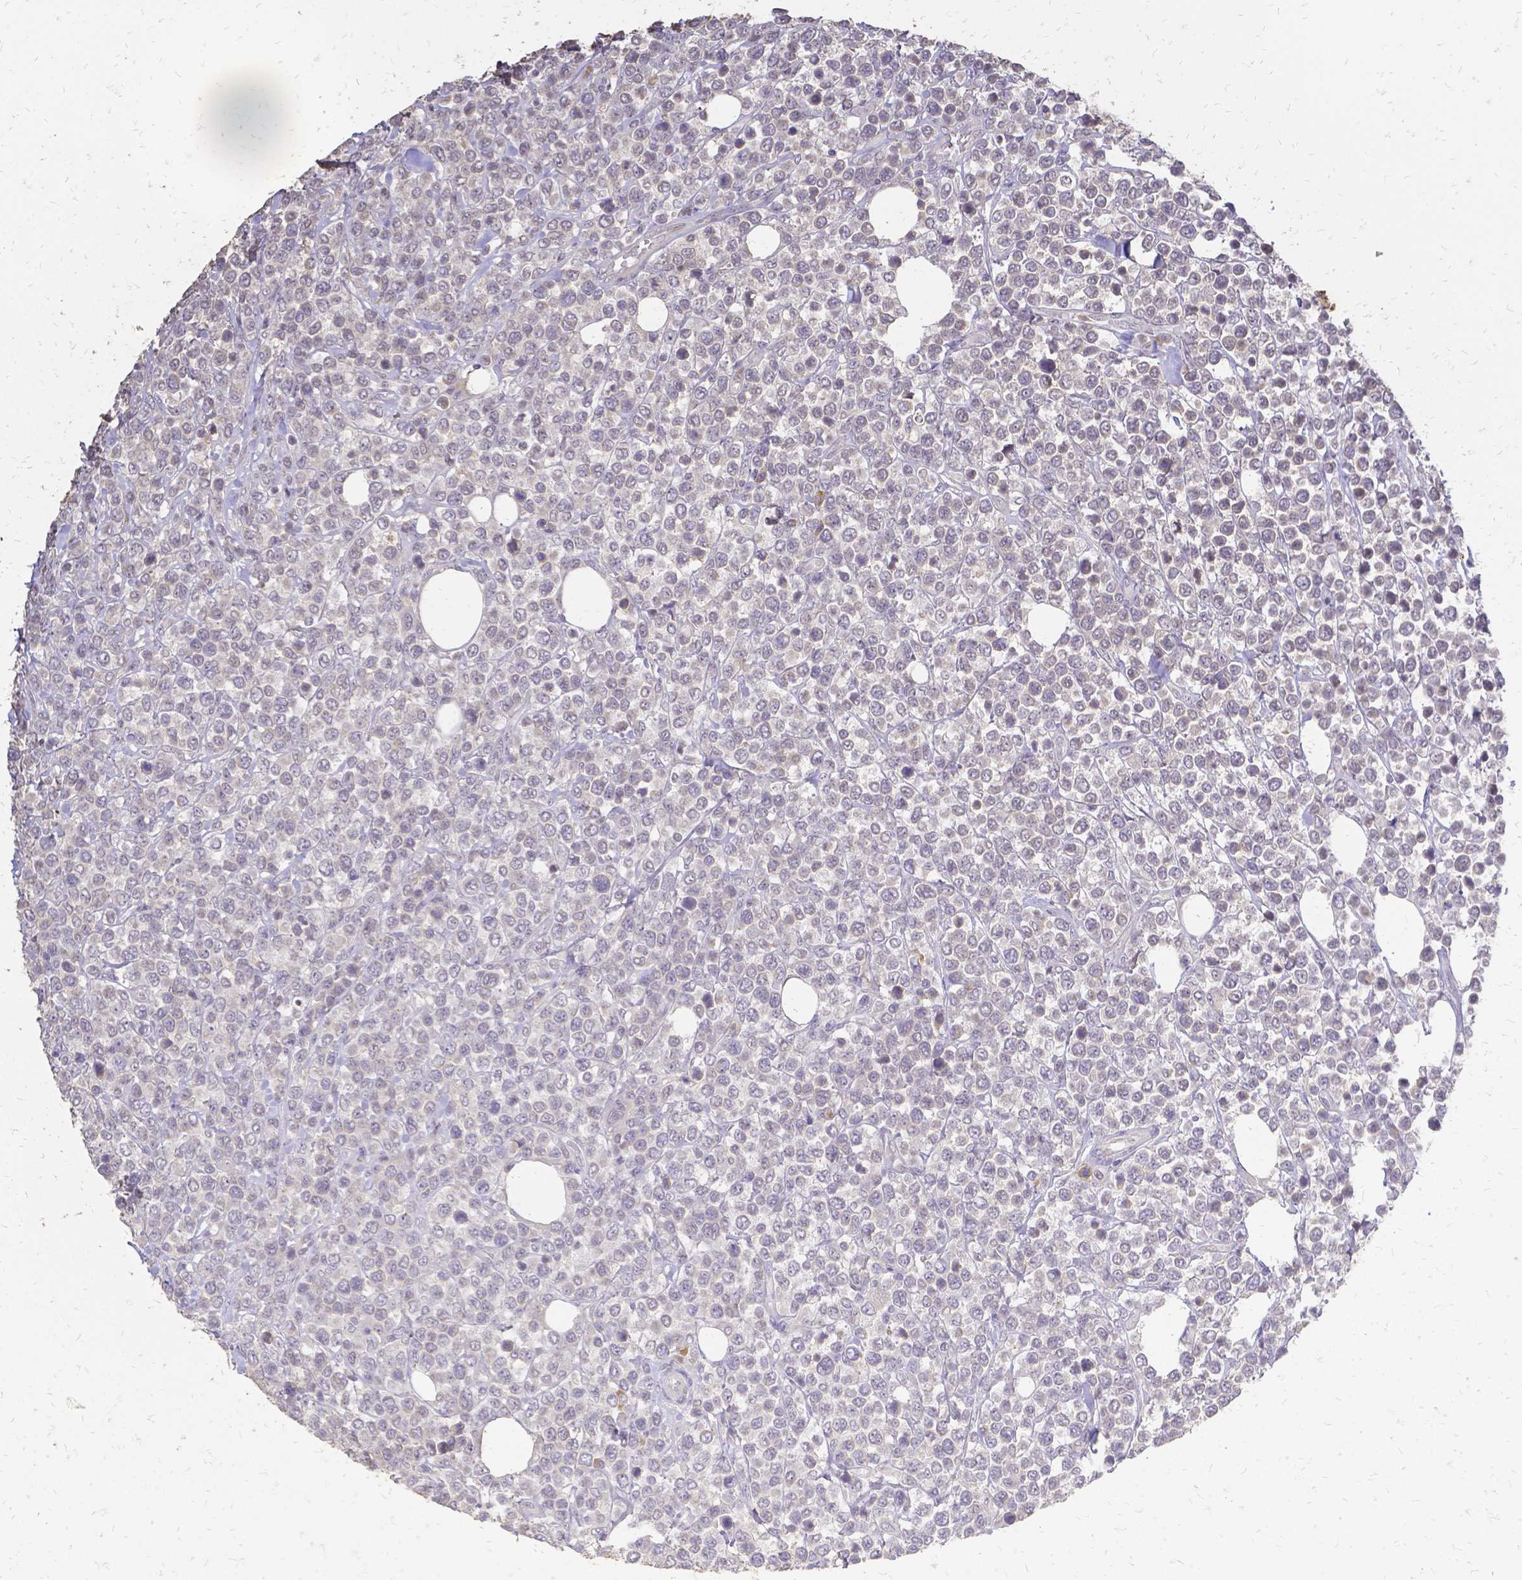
{"staining": {"intensity": "negative", "quantity": "none", "location": "none"}, "tissue": "lymphoma", "cell_type": "Tumor cells", "image_type": "cancer", "snomed": [{"axis": "morphology", "description": "Malignant lymphoma, non-Hodgkin's type, High grade"}, {"axis": "topography", "description": "Soft tissue"}], "caption": "DAB (3,3'-diaminobenzidine) immunohistochemical staining of human high-grade malignant lymphoma, non-Hodgkin's type exhibits no significant positivity in tumor cells.", "gene": "CIB1", "patient": {"sex": "female", "age": 56}}